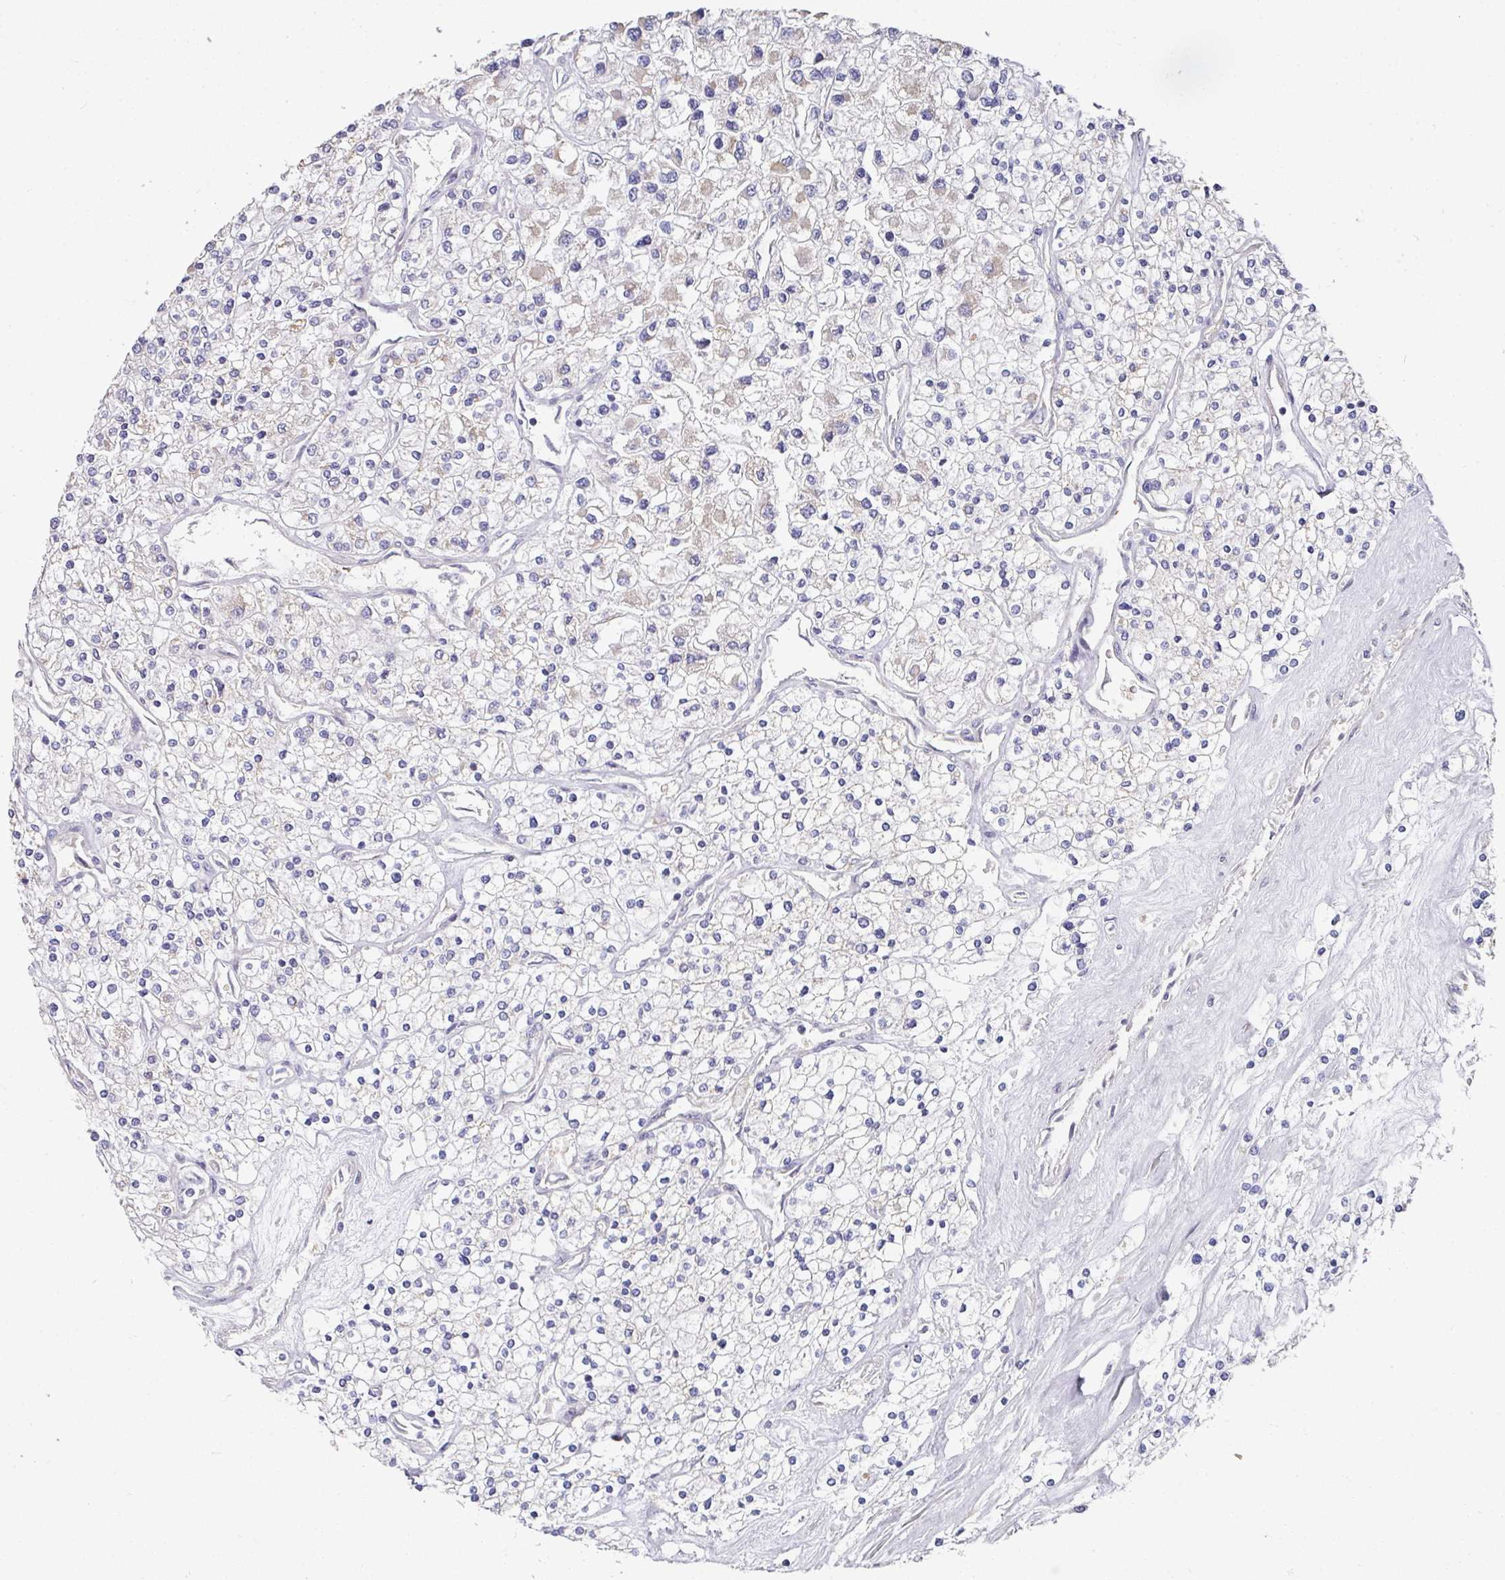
{"staining": {"intensity": "negative", "quantity": "none", "location": "none"}, "tissue": "renal cancer", "cell_type": "Tumor cells", "image_type": "cancer", "snomed": [{"axis": "morphology", "description": "Adenocarcinoma, NOS"}, {"axis": "topography", "description": "Kidney"}], "caption": "Renal cancer (adenocarcinoma) was stained to show a protein in brown. There is no significant expression in tumor cells. The staining was performed using DAB to visualize the protein expression in brown, while the nuclei were stained in blue with hematoxylin (Magnification: 20x).", "gene": "PYROXD2", "patient": {"sex": "male", "age": 80}}